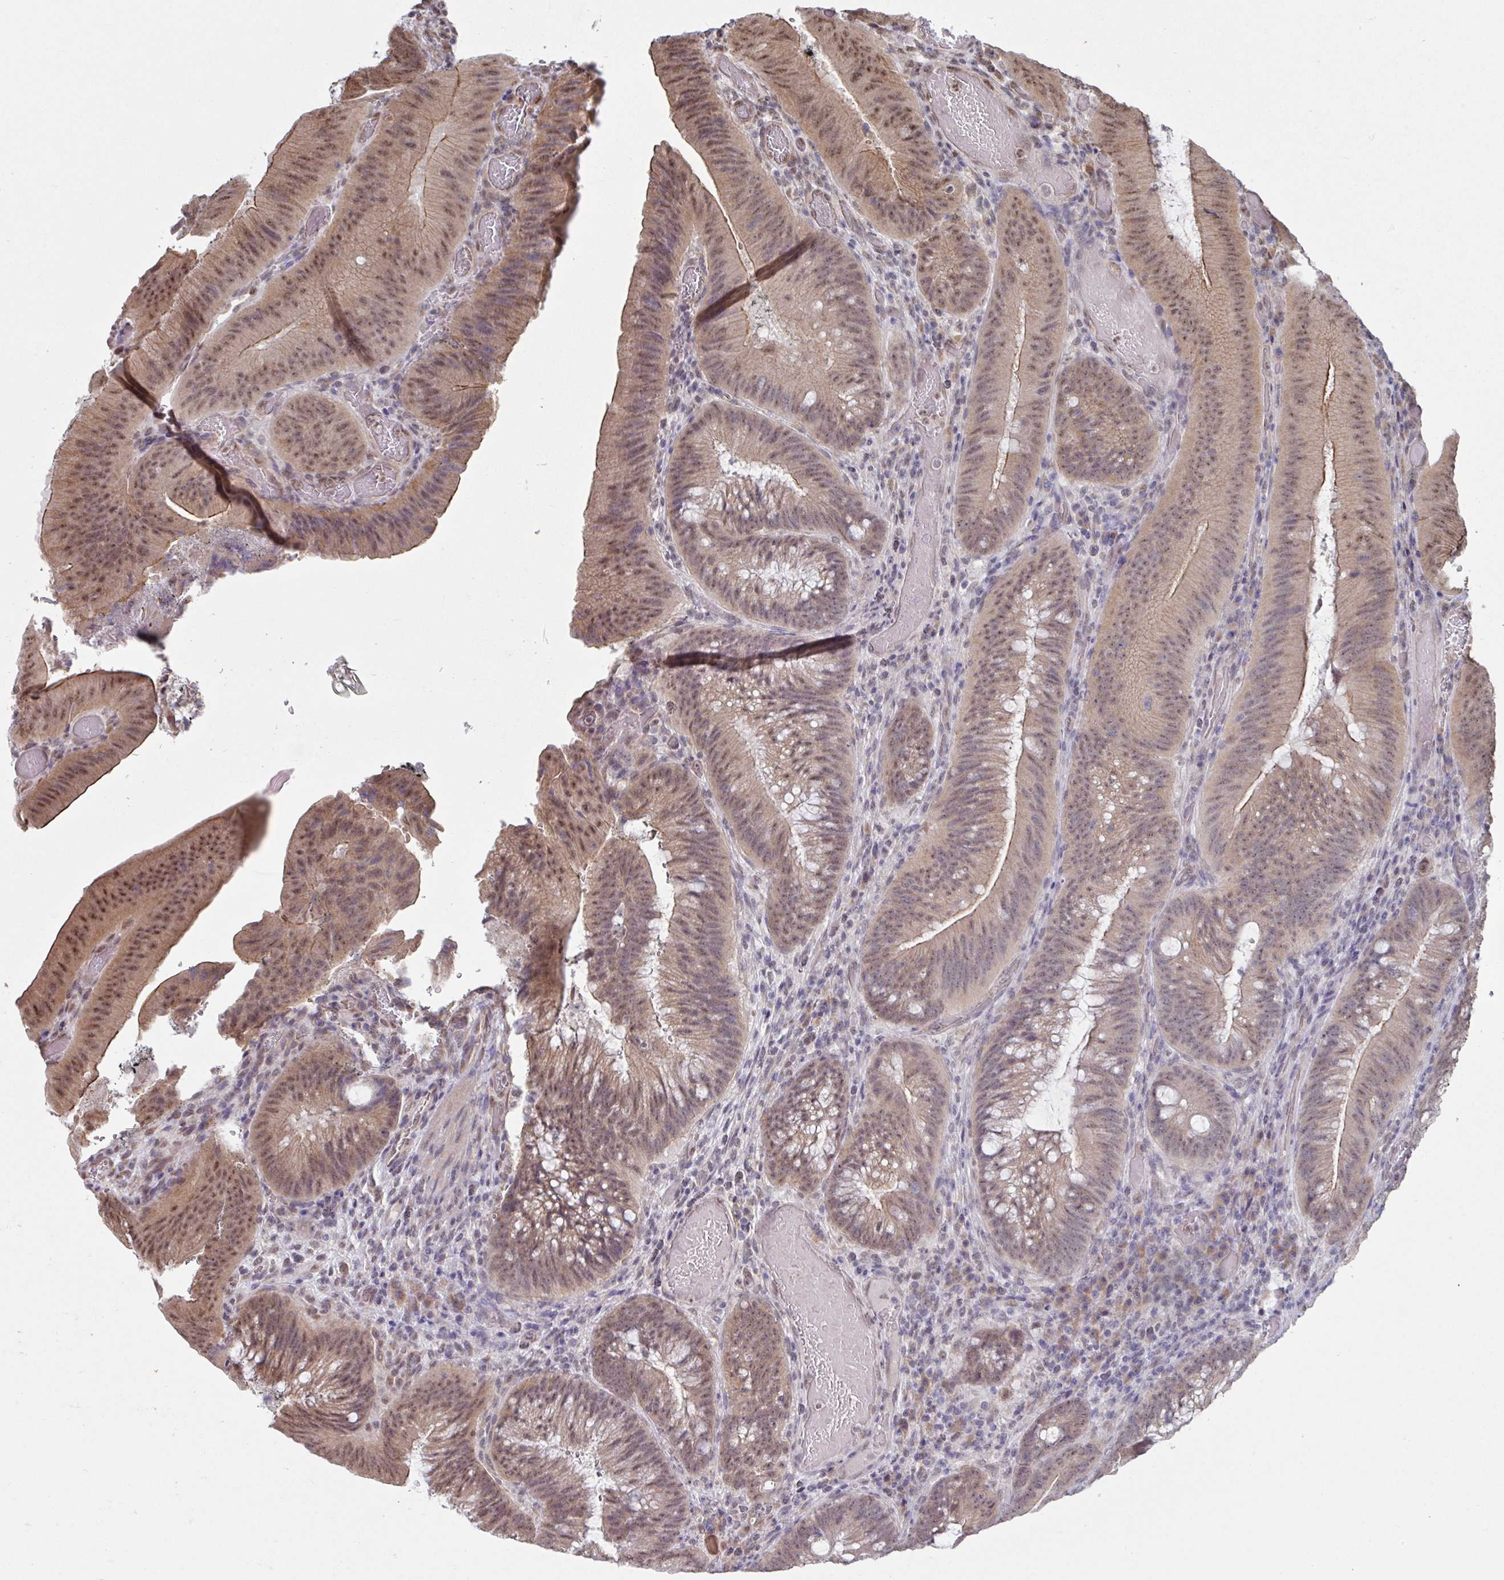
{"staining": {"intensity": "moderate", "quantity": ">75%", "location": "cytoplasmic/membranous,nuclear"}, "tissue": "colorectal cancer", "cell_type": "Tumor cells", "image_type": "cancer", "snomed": [{"axis": "morphology", "description": "Adenocarcinoma, NOS"}, {"axis": "topography", "description": "Colon"}], "caption": "This image reveals colorectal adenocarcinoma stained with IHC to label a protein in brown. The cytoplasmic/membranous and nuclear of tumor cells show moderate positivity for the protein. Nuclei are counter-stained blue.", "gene": "TMED5", "patient": {"sex": "female", "age": 43}}